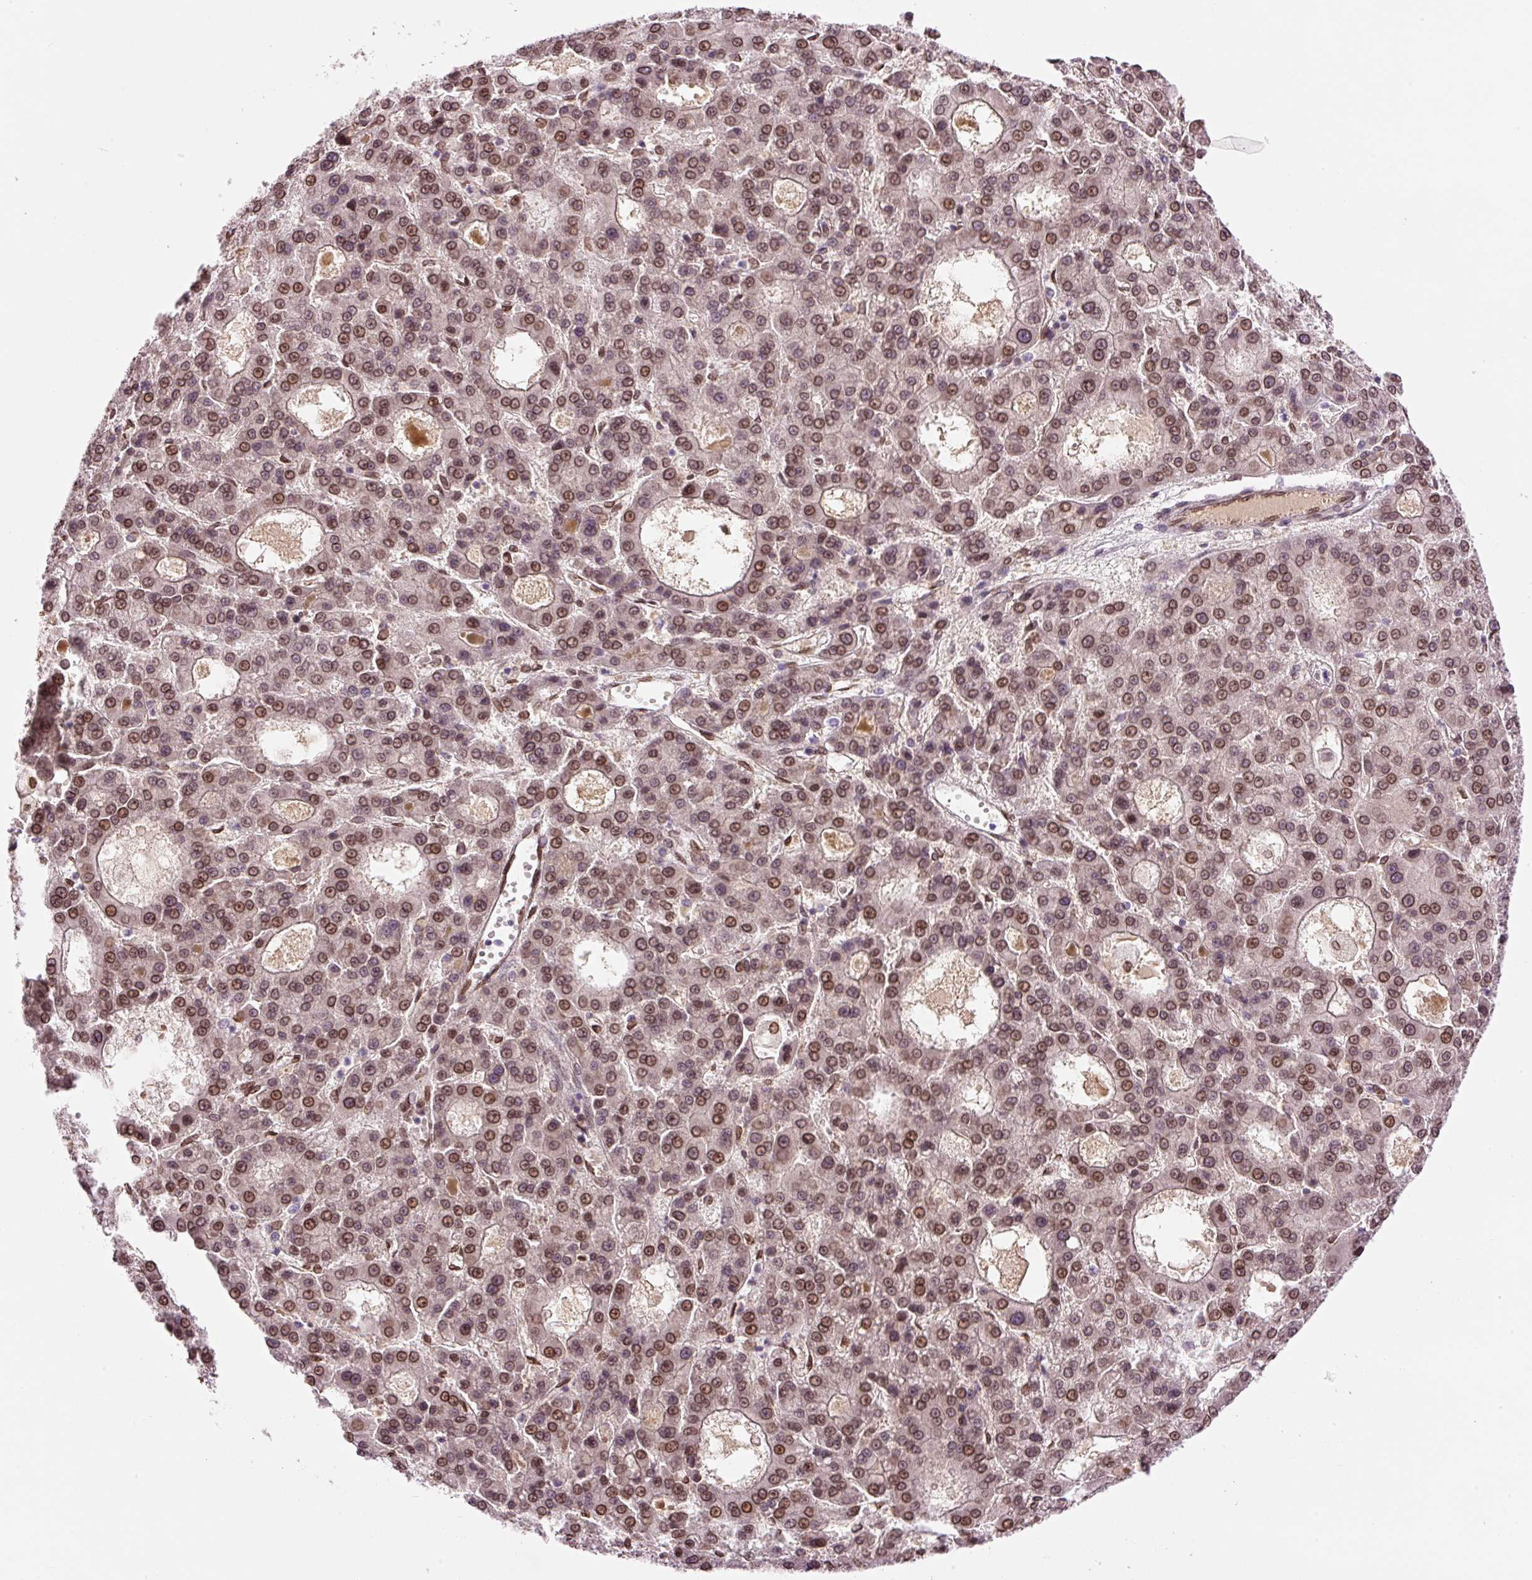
{"staining": {"intensity": "moderate", "quantity": ">75%", "location": "cytoplasmic/membranous,nuclear"}, "tissue": "liver cancer", "cell_type": "Tumor cells", "image_type": "cancer", "snomed": [{"axis": "morphology", "description": "Carcinoma, Hepatocellular, NOS"}, {"axis": "topography", "description": "Liver"}], "caption": "Immunohistochemical staining of human liver cancer (hepatocellular carcinoma) displays medium levels of moderate cytoplasmic/membranous and nuclear expression in approximately >75% of tumor cells. (Stains: DAB (3,3'-diaminobenzidine) in brown, nuclei in blue, Microscopy: brightfield microscopy at high magnification).", "gene": "ZNF224", "patient": {"sex": "male", "age": 70}}